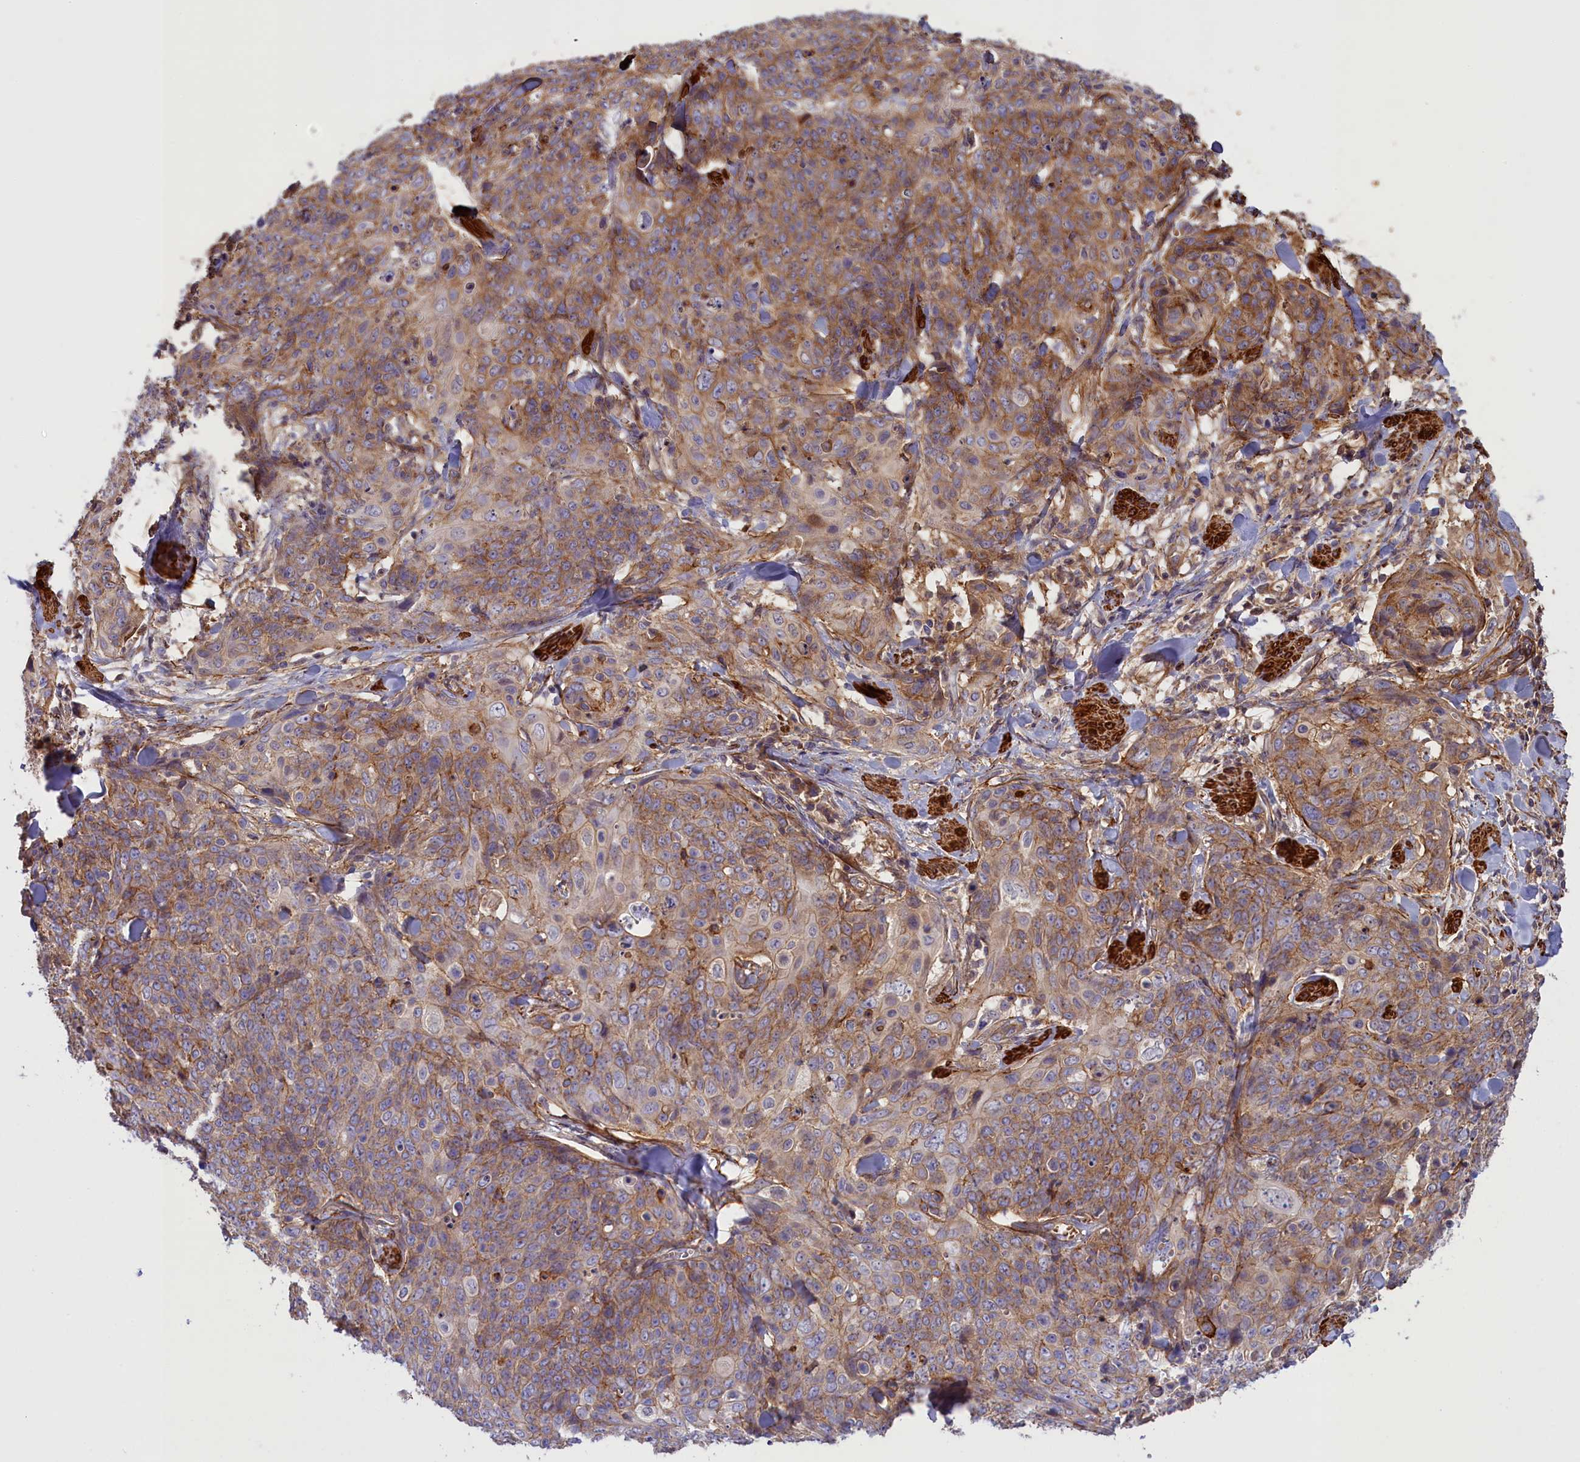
{"staining": {"intensity": "moderate", "quantity": "25%-75%", "location": "cytoplasmic/membranous"}, "tissue": "skin cancer", "cell_type": "Tumor cells", "image_type": "cancer", "snomed": [{"axis": "morphology", "description": "Squamous cell carcinoma, NOS"}, {"axis": "topography", "description": "Skin"}, {"axis": "topography", "description": "Vulva"}], "caption": "Squamous cell carcinoma (skin) stained with a brown dye shows moderate cytoplasmic/membranous positive expression in approximately 25%-75% of tumor cells.", "gene": "FUZ", "patient": {"sex": "female", "age": 85}}